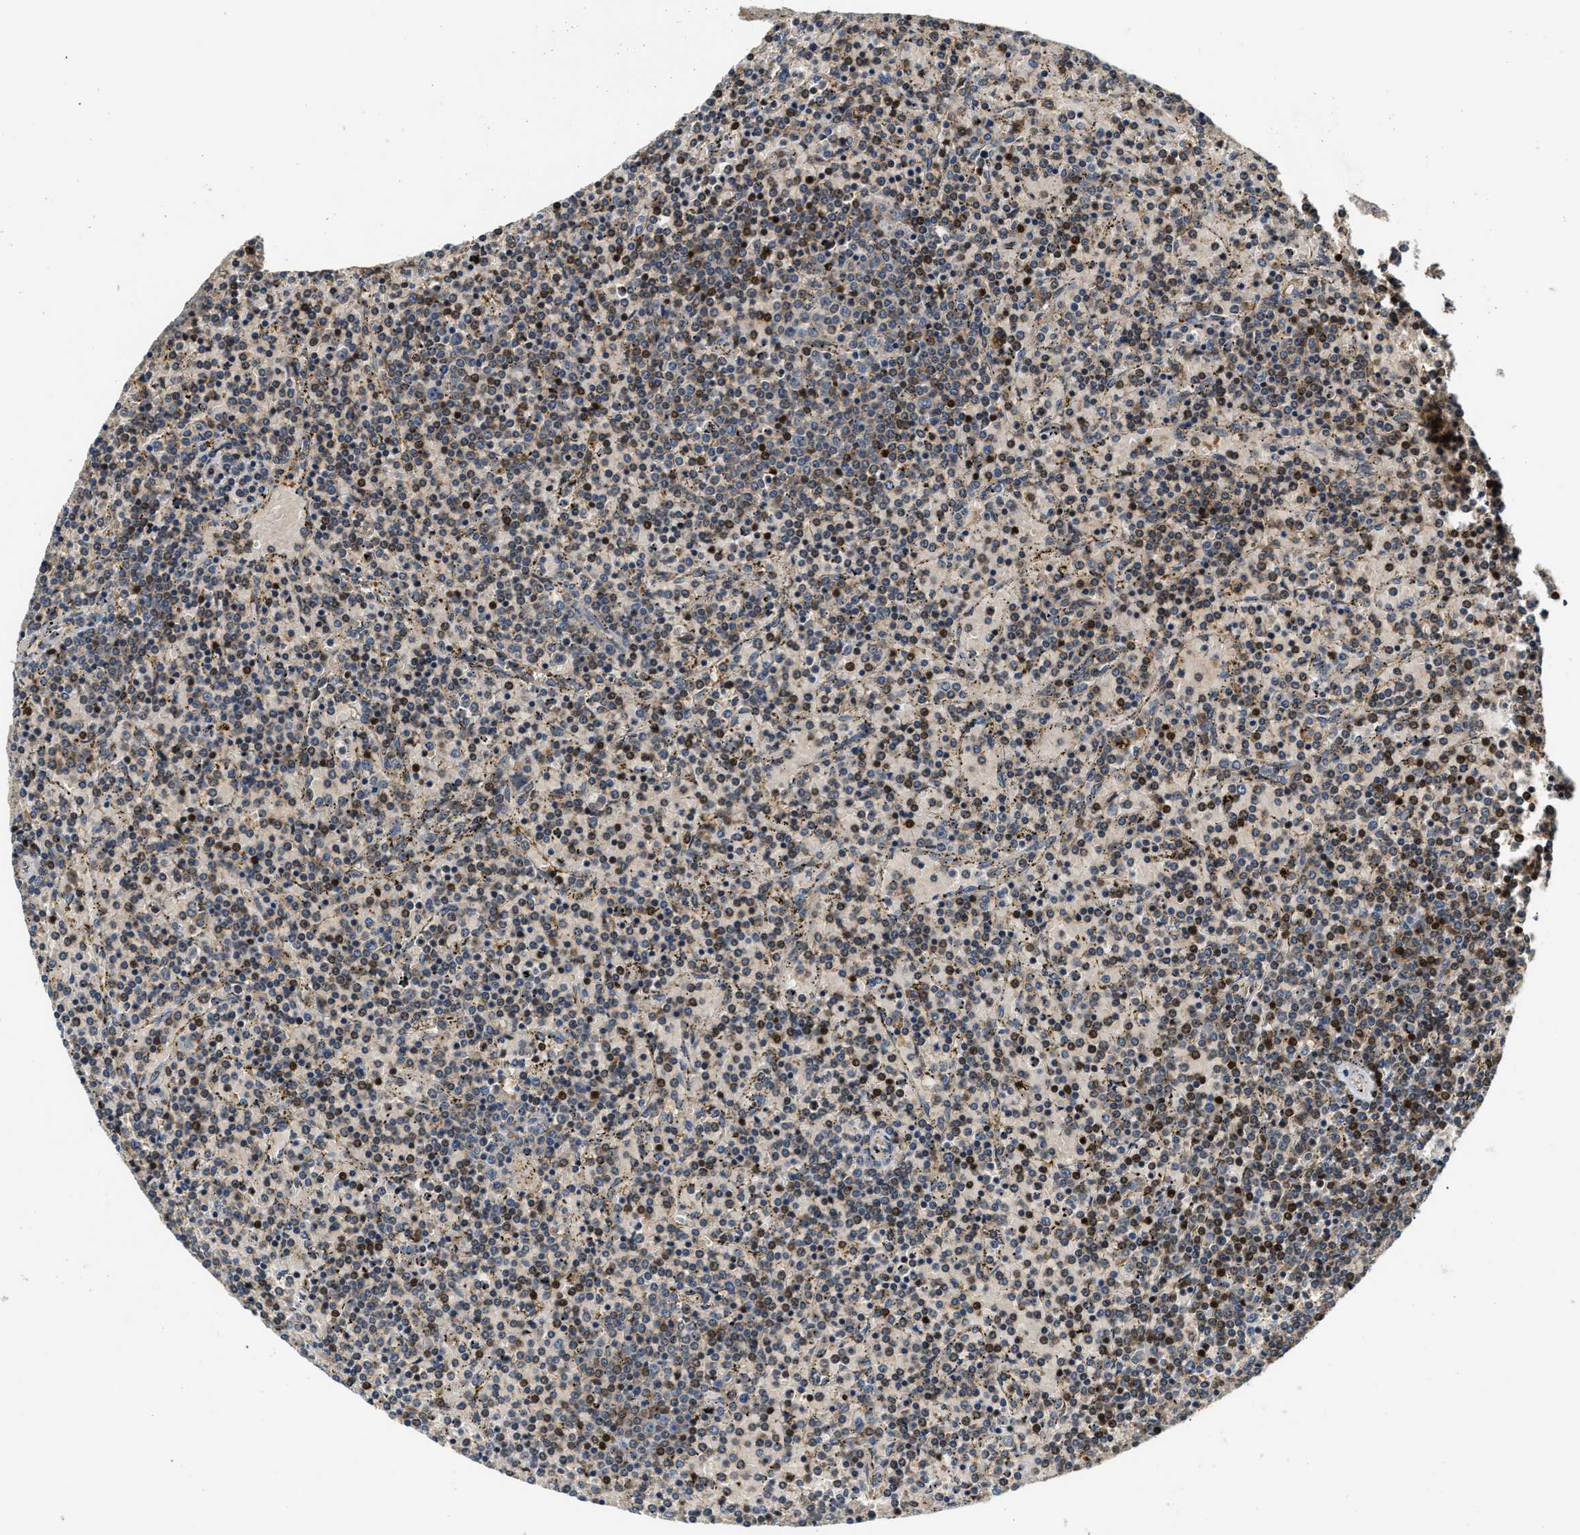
{"staining": {"intensity": "moderate", "quantity": "25%-75%", "location": "cytoplasmic/membranous"}, "tissue": "lymphoma", "cell_type": "Tumor cells", "image_type": "cancer", "snomed": [{"axis": "morphology", "description": "Malignant lymphoma, non-Hodgkin's type, Low grade"}, {"axis": "topography", "description": "Spleen"}], "caption": "Tumor cells demonstrate medium levels of moderate cytoplasmic/membranous staining in approximately 25%-75% of cells in human lymphoma.", "gene": "EXTL2", "patient": {"sex": "female", "age": 77}}